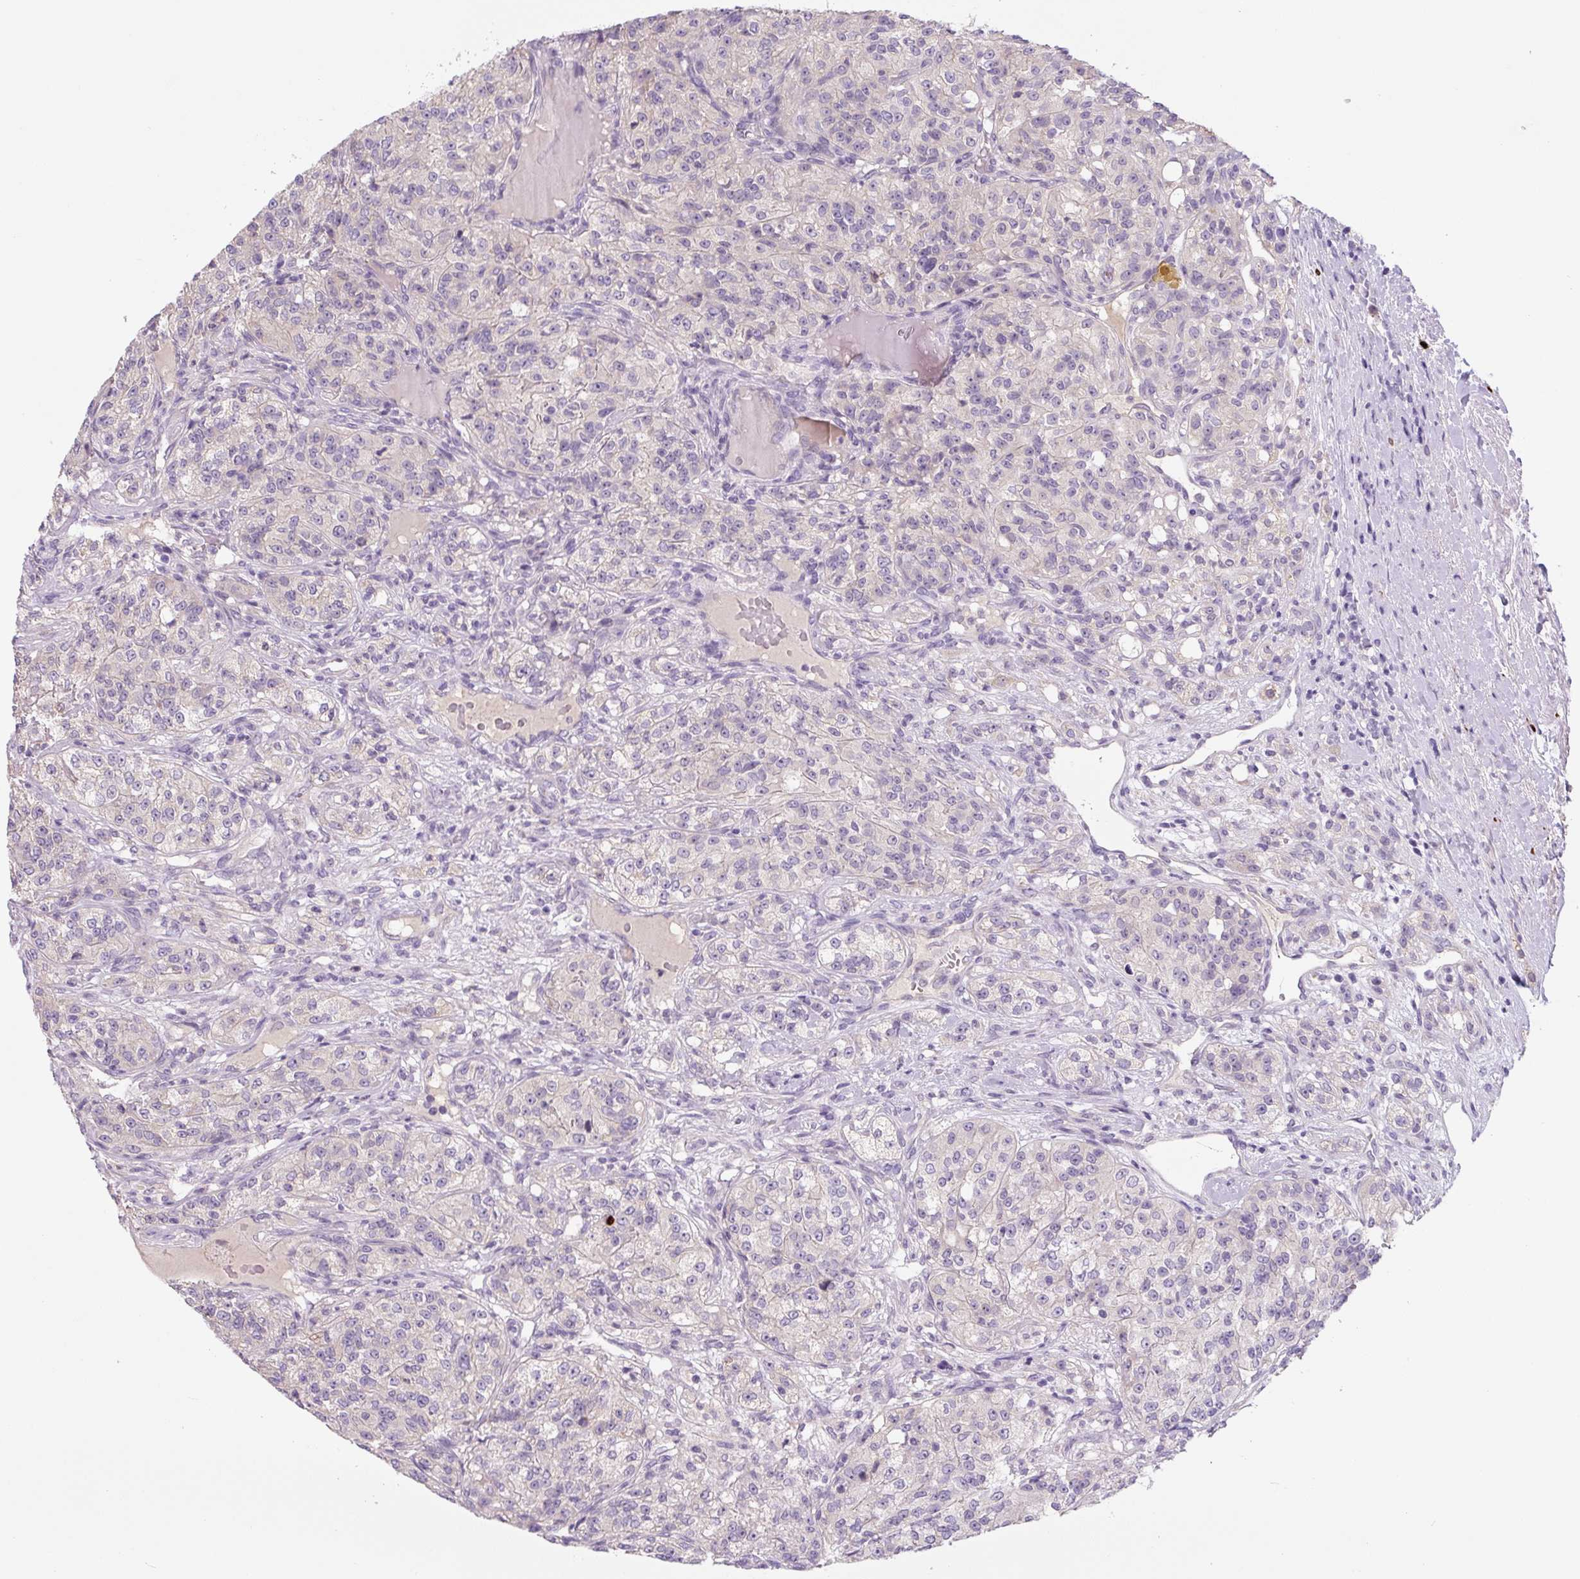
{"staining": {"intensity": "negative", "quantity": "none", "location": "none"}, "tissue": "renal cancer", "cell_type": "Tumor cells", "image_type": "cancer", "snomed": [{"axis": "morphology", "description": "Adenocarcinoma, NOS"}, {"axis": "topography", "description": "Kidney"}], "caption": "Protein analysis of adenocarcinoma (renal) exhibits no significant staining in tumor cells. The staining is performed using DAB brown chromogen with nuclei counter-stained in using hematoxylin.", "gene": "FZD5", "patient": {"sex": "female", "age": 63}}